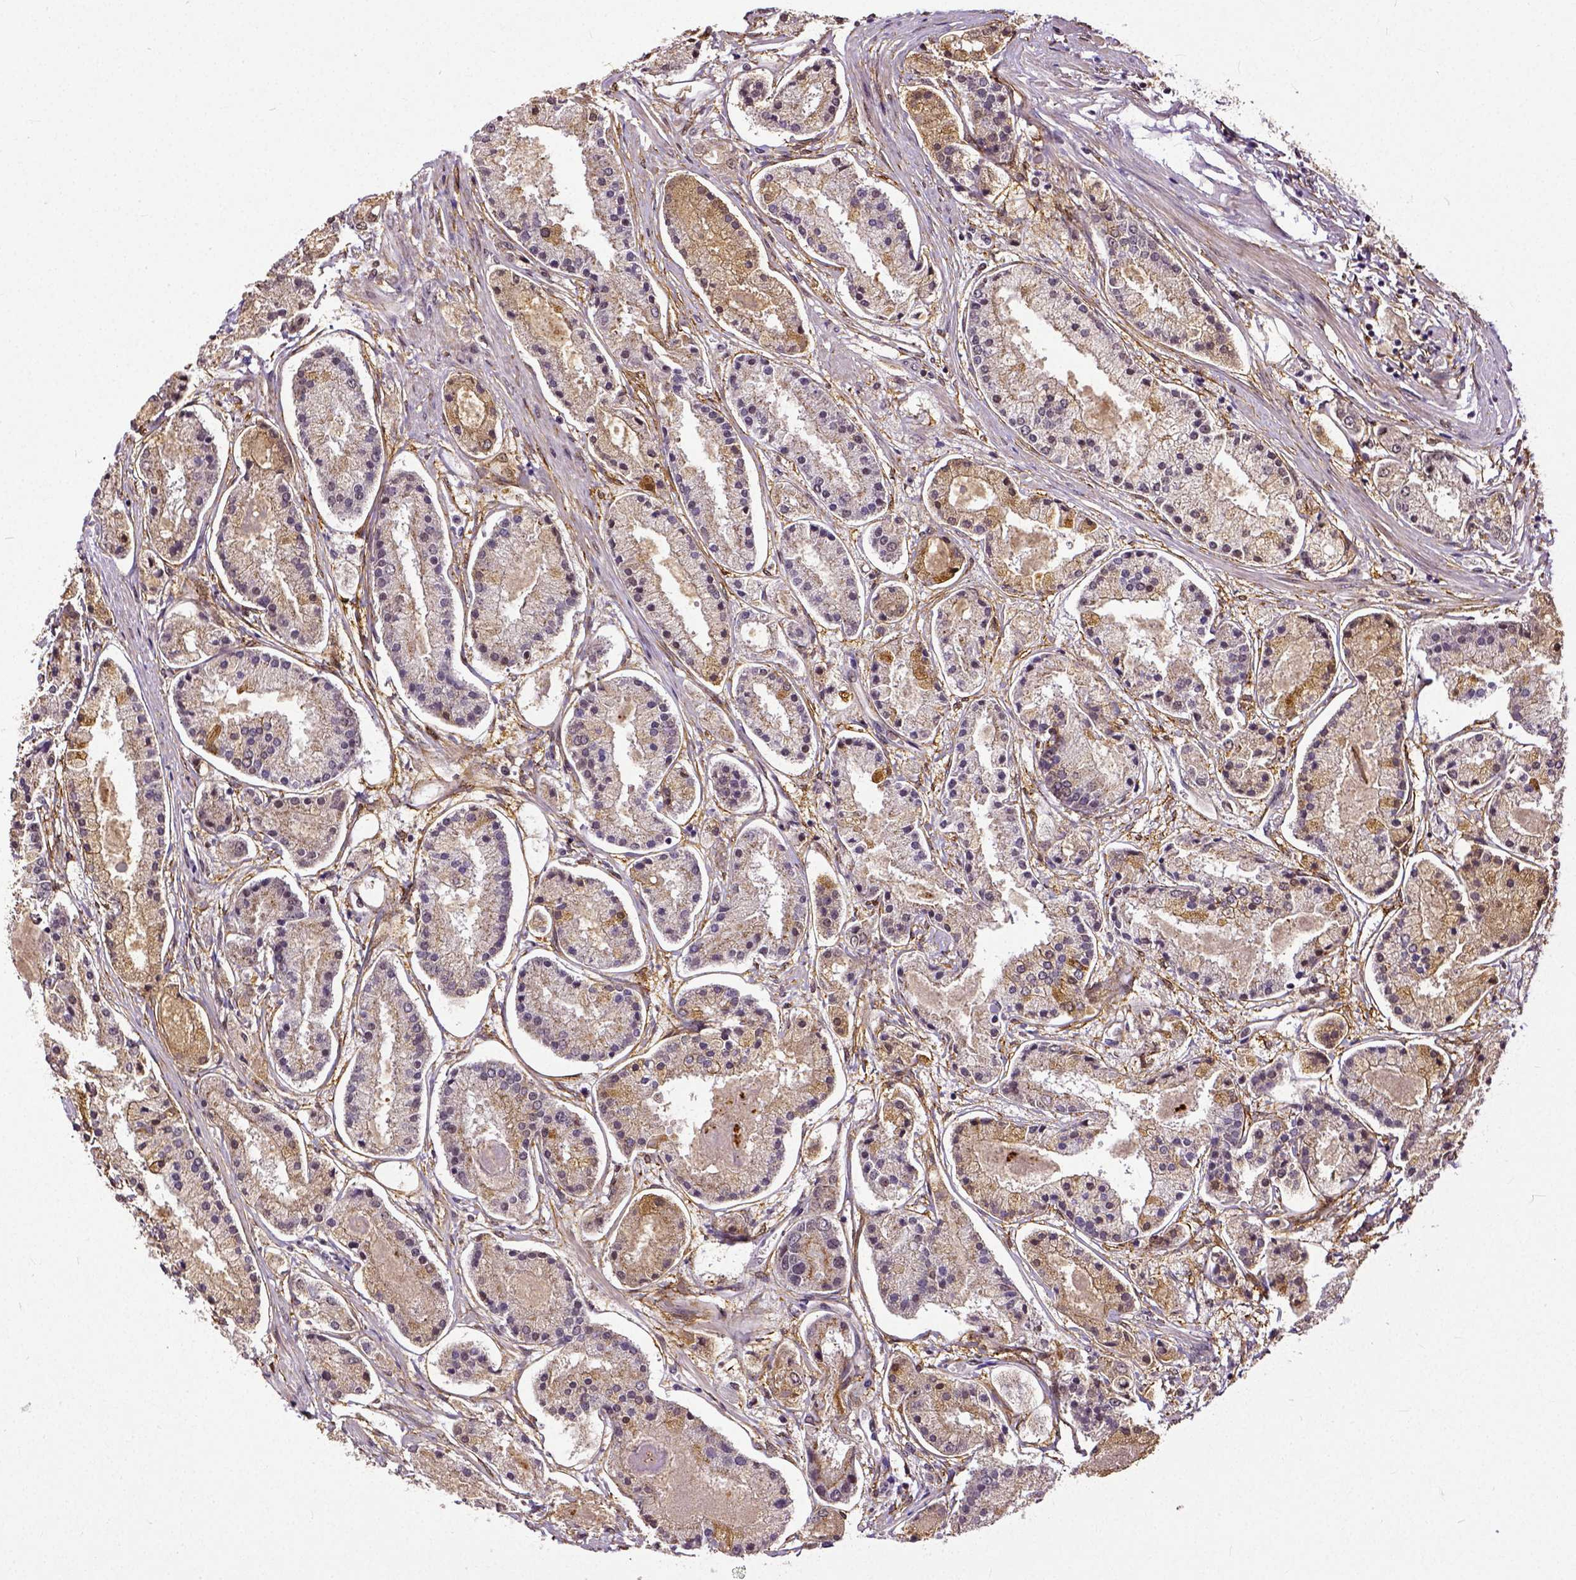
{"staining": {"intensity": "moderate", "quantity": "25%-75%", "location": "cytoplasmic/membranous"}, "tissue": "prostate cancer", "cell_type": "Tumor cells", "image_type": "cancer", "snomed": [{"axis": "morphology", "description": "Adenocarcinoma, High grade"}, {"axis": "topography", "description": "Prostate"}], "caption": "A brown stain labels moderate cytoplasmic/membranous staining of a protein in human prostate cancer (adenocarcinoma (high-grade)) tumor cells.", "gene": "DICER1", "patient": {"sex": "male", "age": 67}}